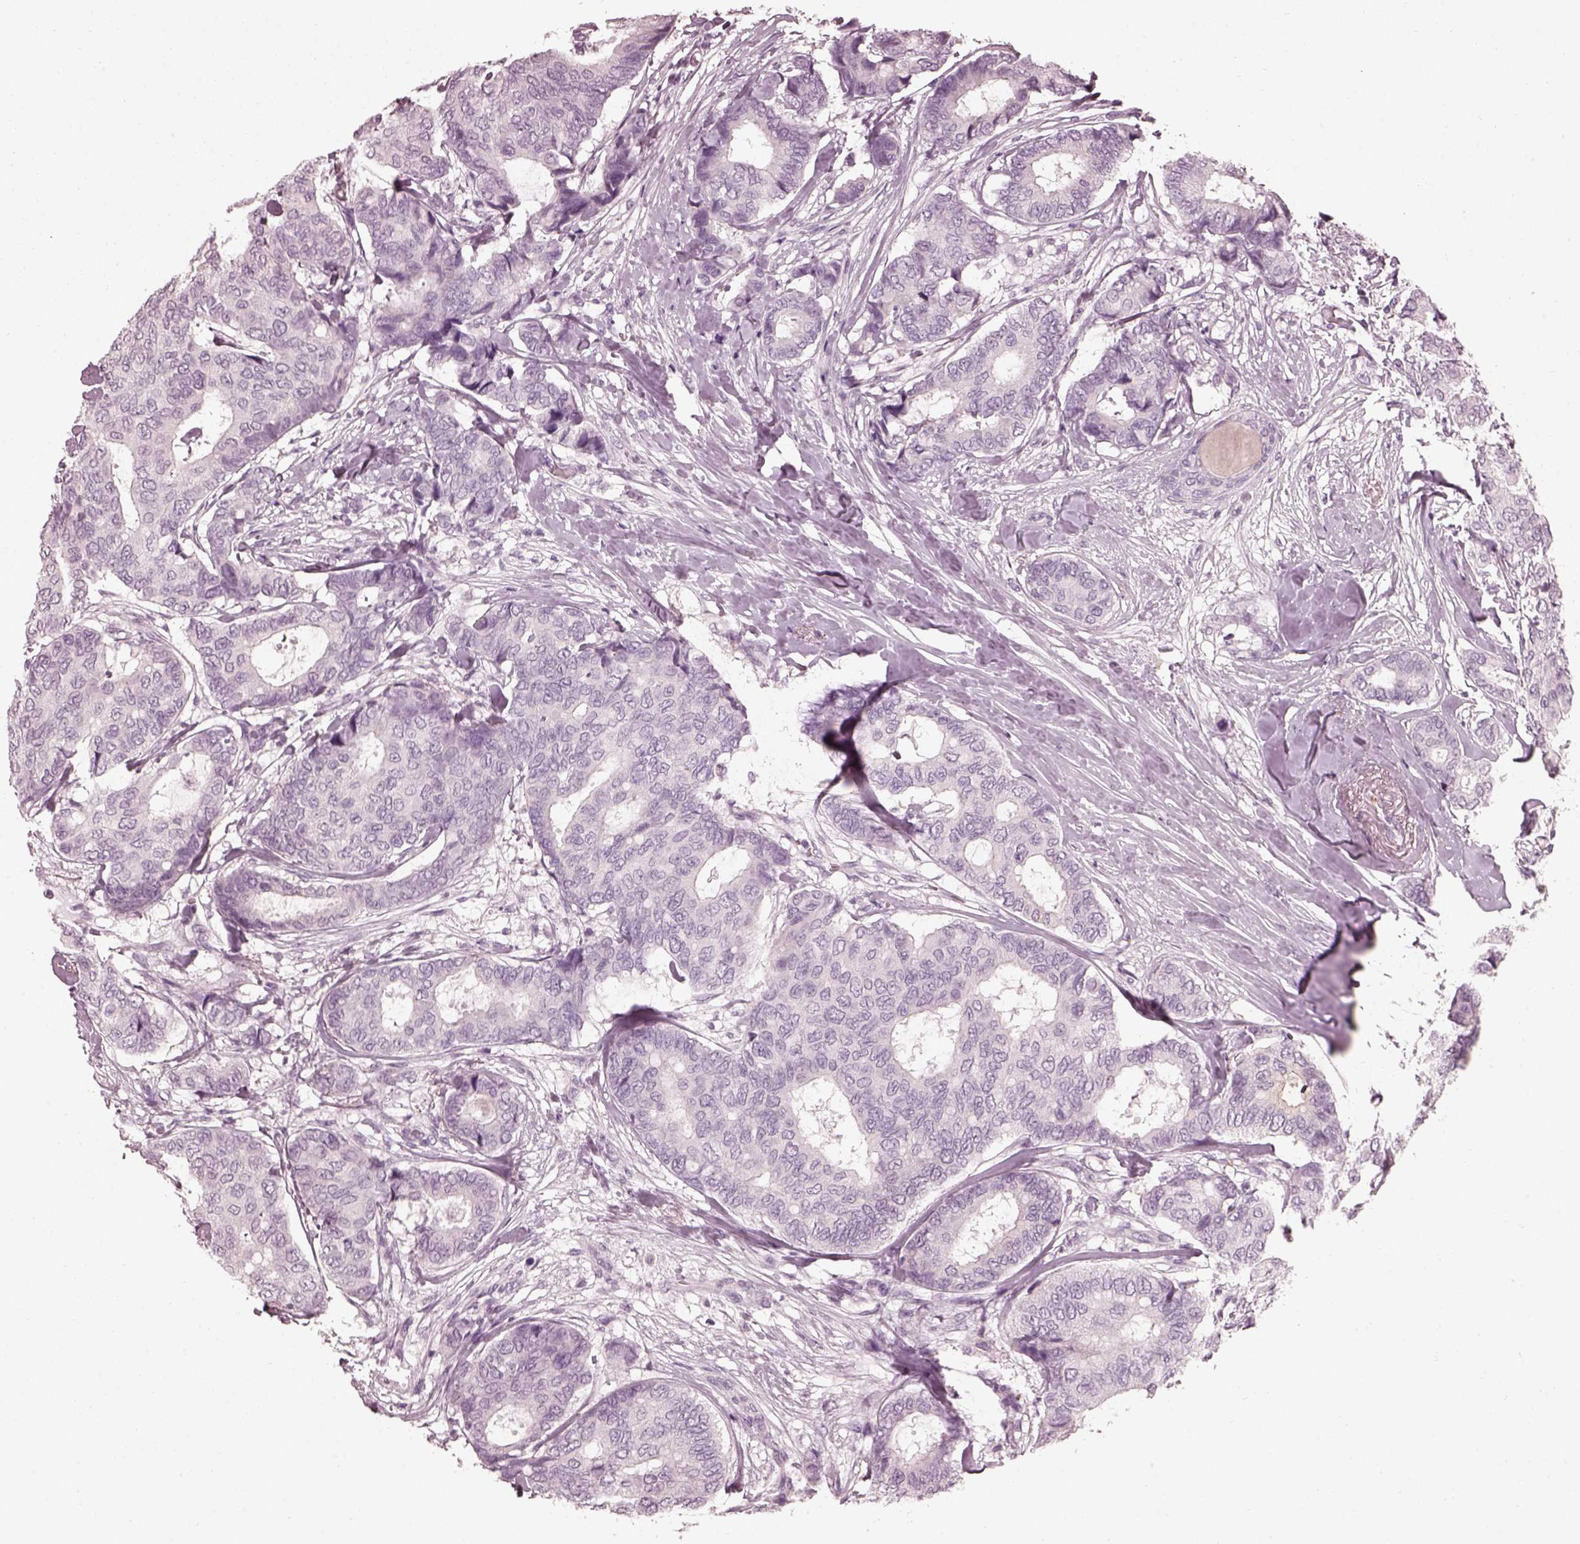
{"staining": {"intensity": "negative", "quantity": "none", "location": "none"}, "tissue": "breast cancer", "cell_type": "Tumor cells", "image_type": "cancer", "snomed": [{"axis": "morphology", "description": "Duct carcinoma"}, {"axis": "topography", "description": "Breast"}], "caption": "DAB immunohistochemical staining of breast infiltrating ductal carcinoma reveals no significant staining in tumor cells. (Stains: DAB (3,3'-diaminobenzidine) immunohistochemistry with hematoxylin counter stain, Microscopy: brightfield microscopy at high magnification).", "gene": "FUT4", "patient": {"sex": "female", "age": 75}}